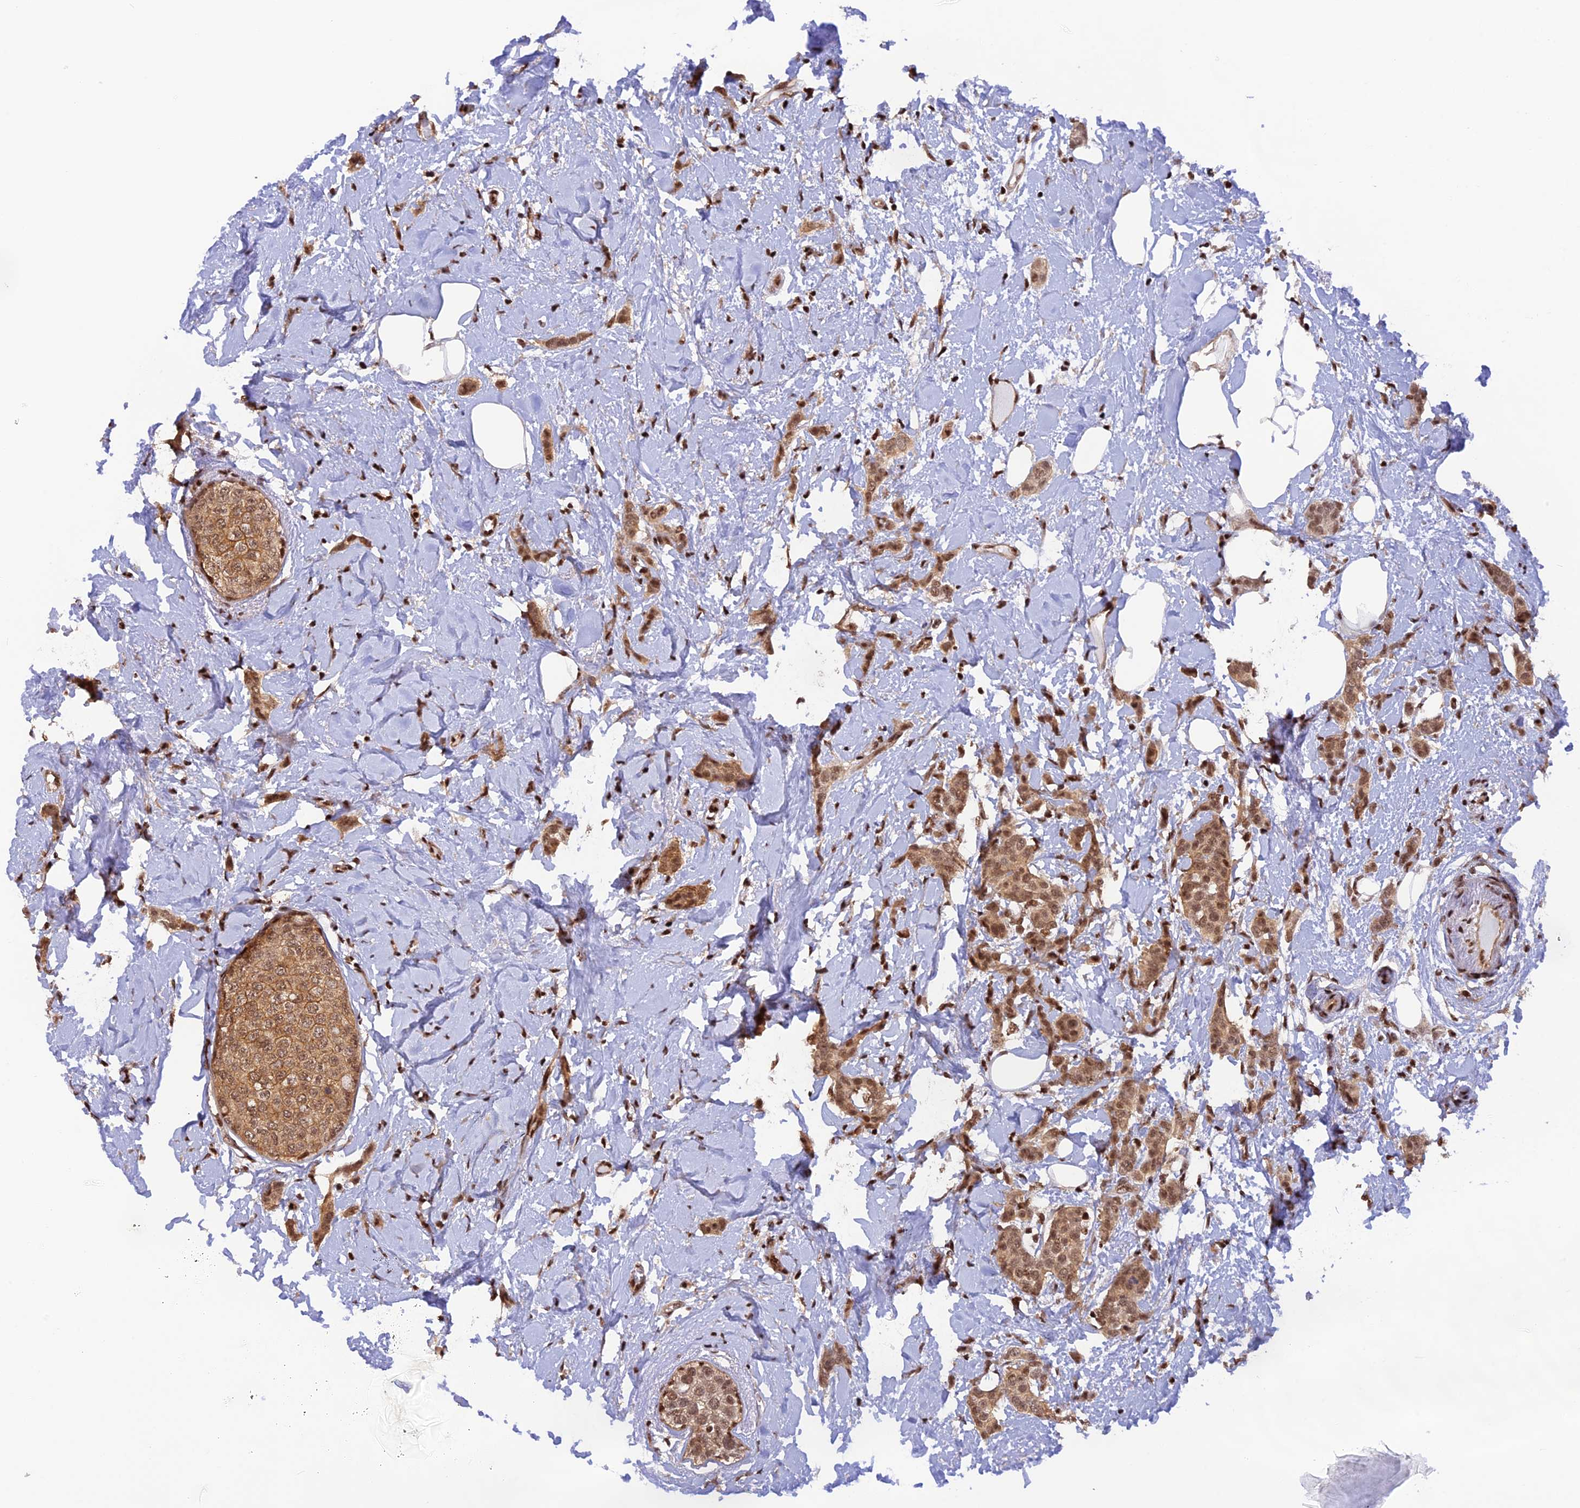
{"staining": {"intensity": "moderate", "quantity": ">75%", "location": "cytoplasmic/membranous,nuclear"}, "tissue": "breast cancer", "cell_type": "Tumor cells", "image_type": "cancer", "snomed": [{"axis": "morphology", "description": "Duct carcinoma"}, {"axis": "topography", "description": "Breast"}], "caption": "Tumor cells reveal medium levels of moderate cytoplasmic/membranous and nuclear positivity in approximately >75% of cells in human breast intraductal carcinoma.", "gene": "THAP11", "patient": {"sex": "female", "age": 72}}